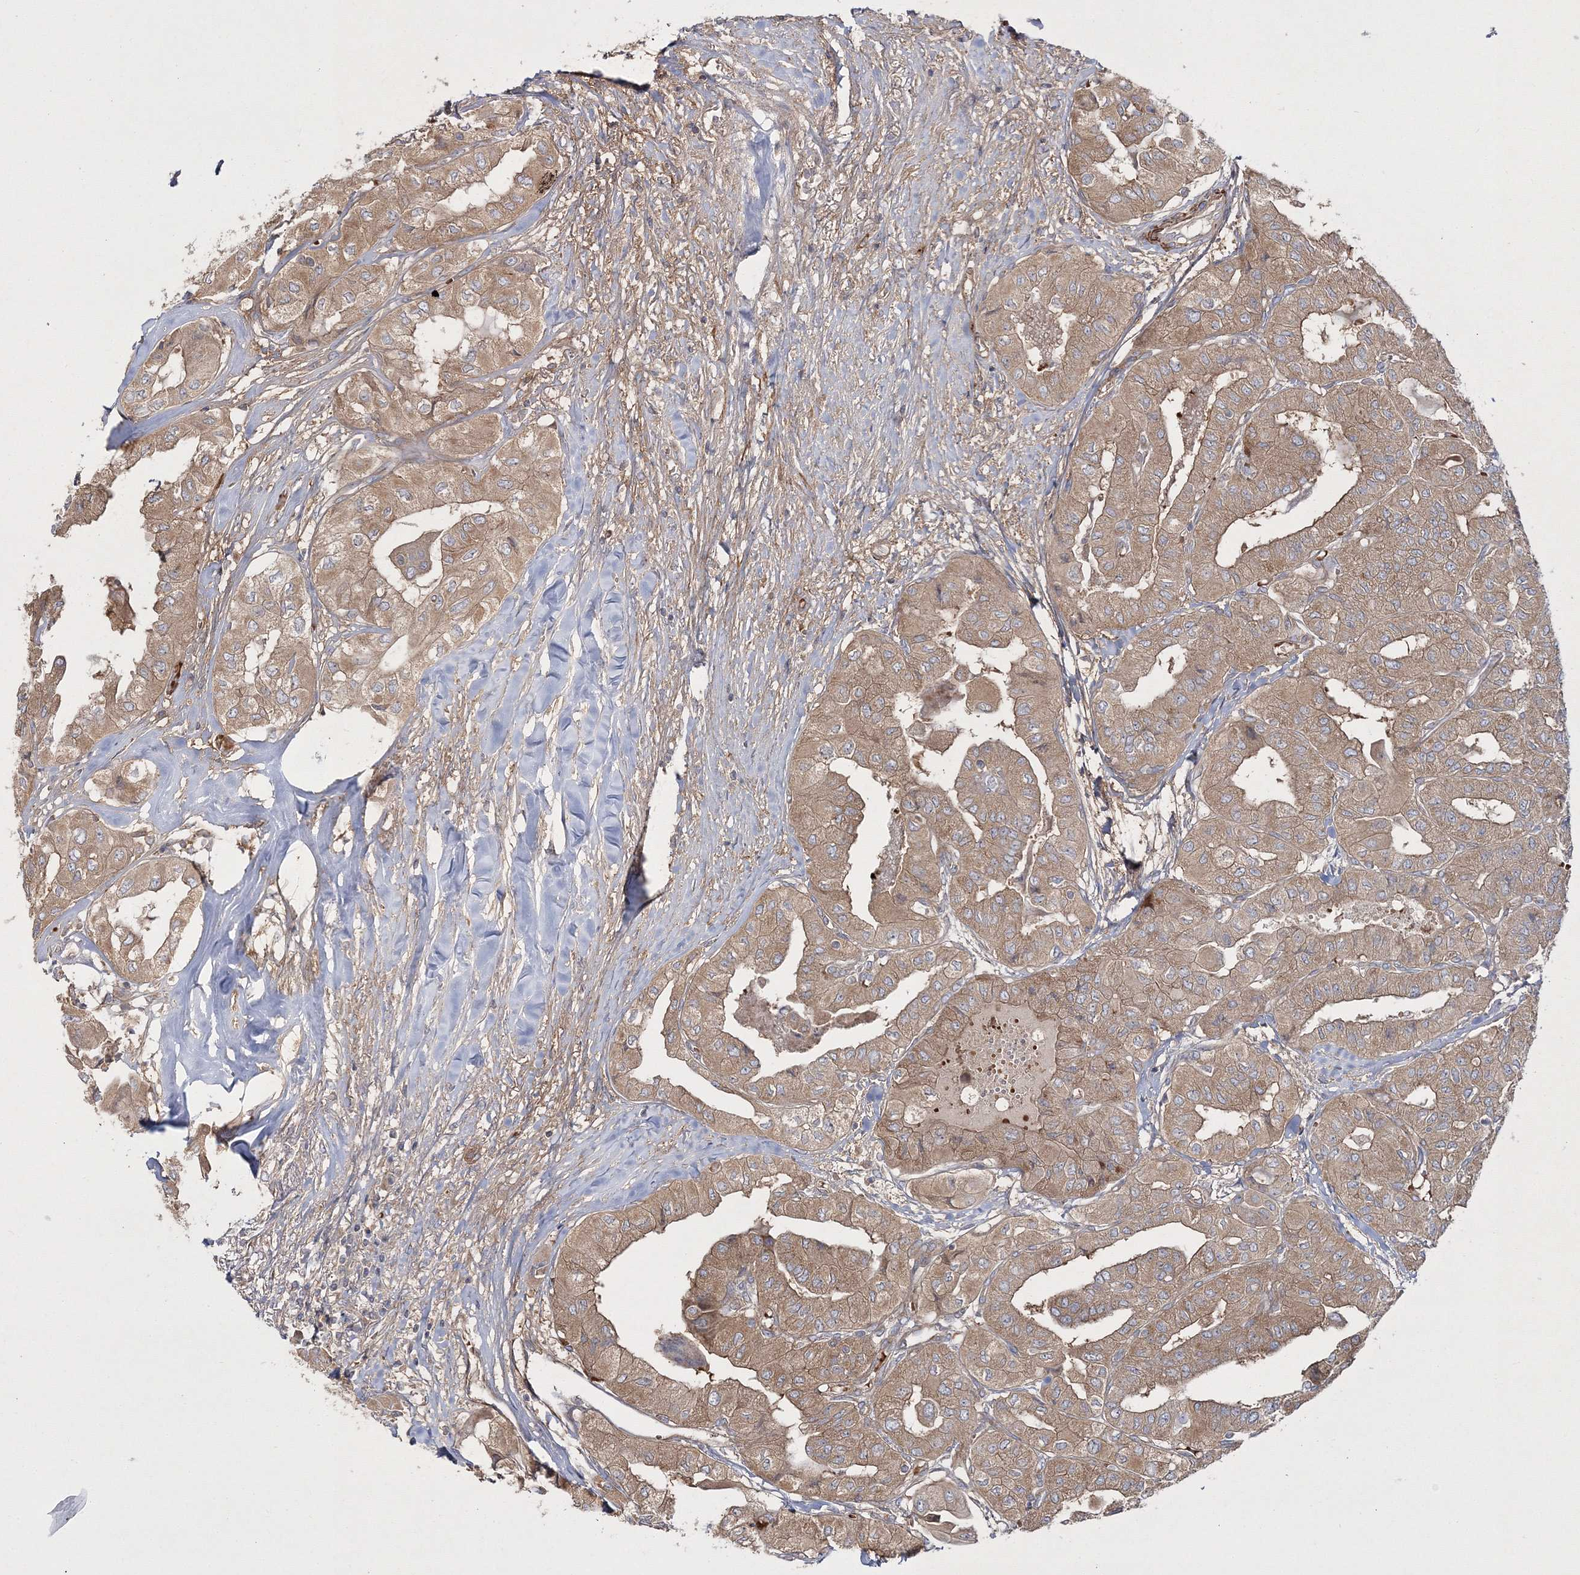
{"staining": {"intensity": "moderate", "quantity": ">75%", "location": "cytoplasmic/membranous"}, "tissue": "thyroid cancer", "cell_type": "Tumor cells", "image_type": "cancer", "snomed": [{"axis": "morphology", "description": "Papillary adenocarcinoma, NOS"}, {"axis": "topography", "description": "Thyroid gland"}], "caption": "Protein expression analysis of thyroid cancer (papillary adenocarcinoma) shows moderate cytoplasmic/membranous positivity in about >75% of tumor cells. (brown staining indicates protein expression, while blue staining denotes nuclei).", "gene": "ZSWIM6", "patient": {"sex": "female", "age": 59}}